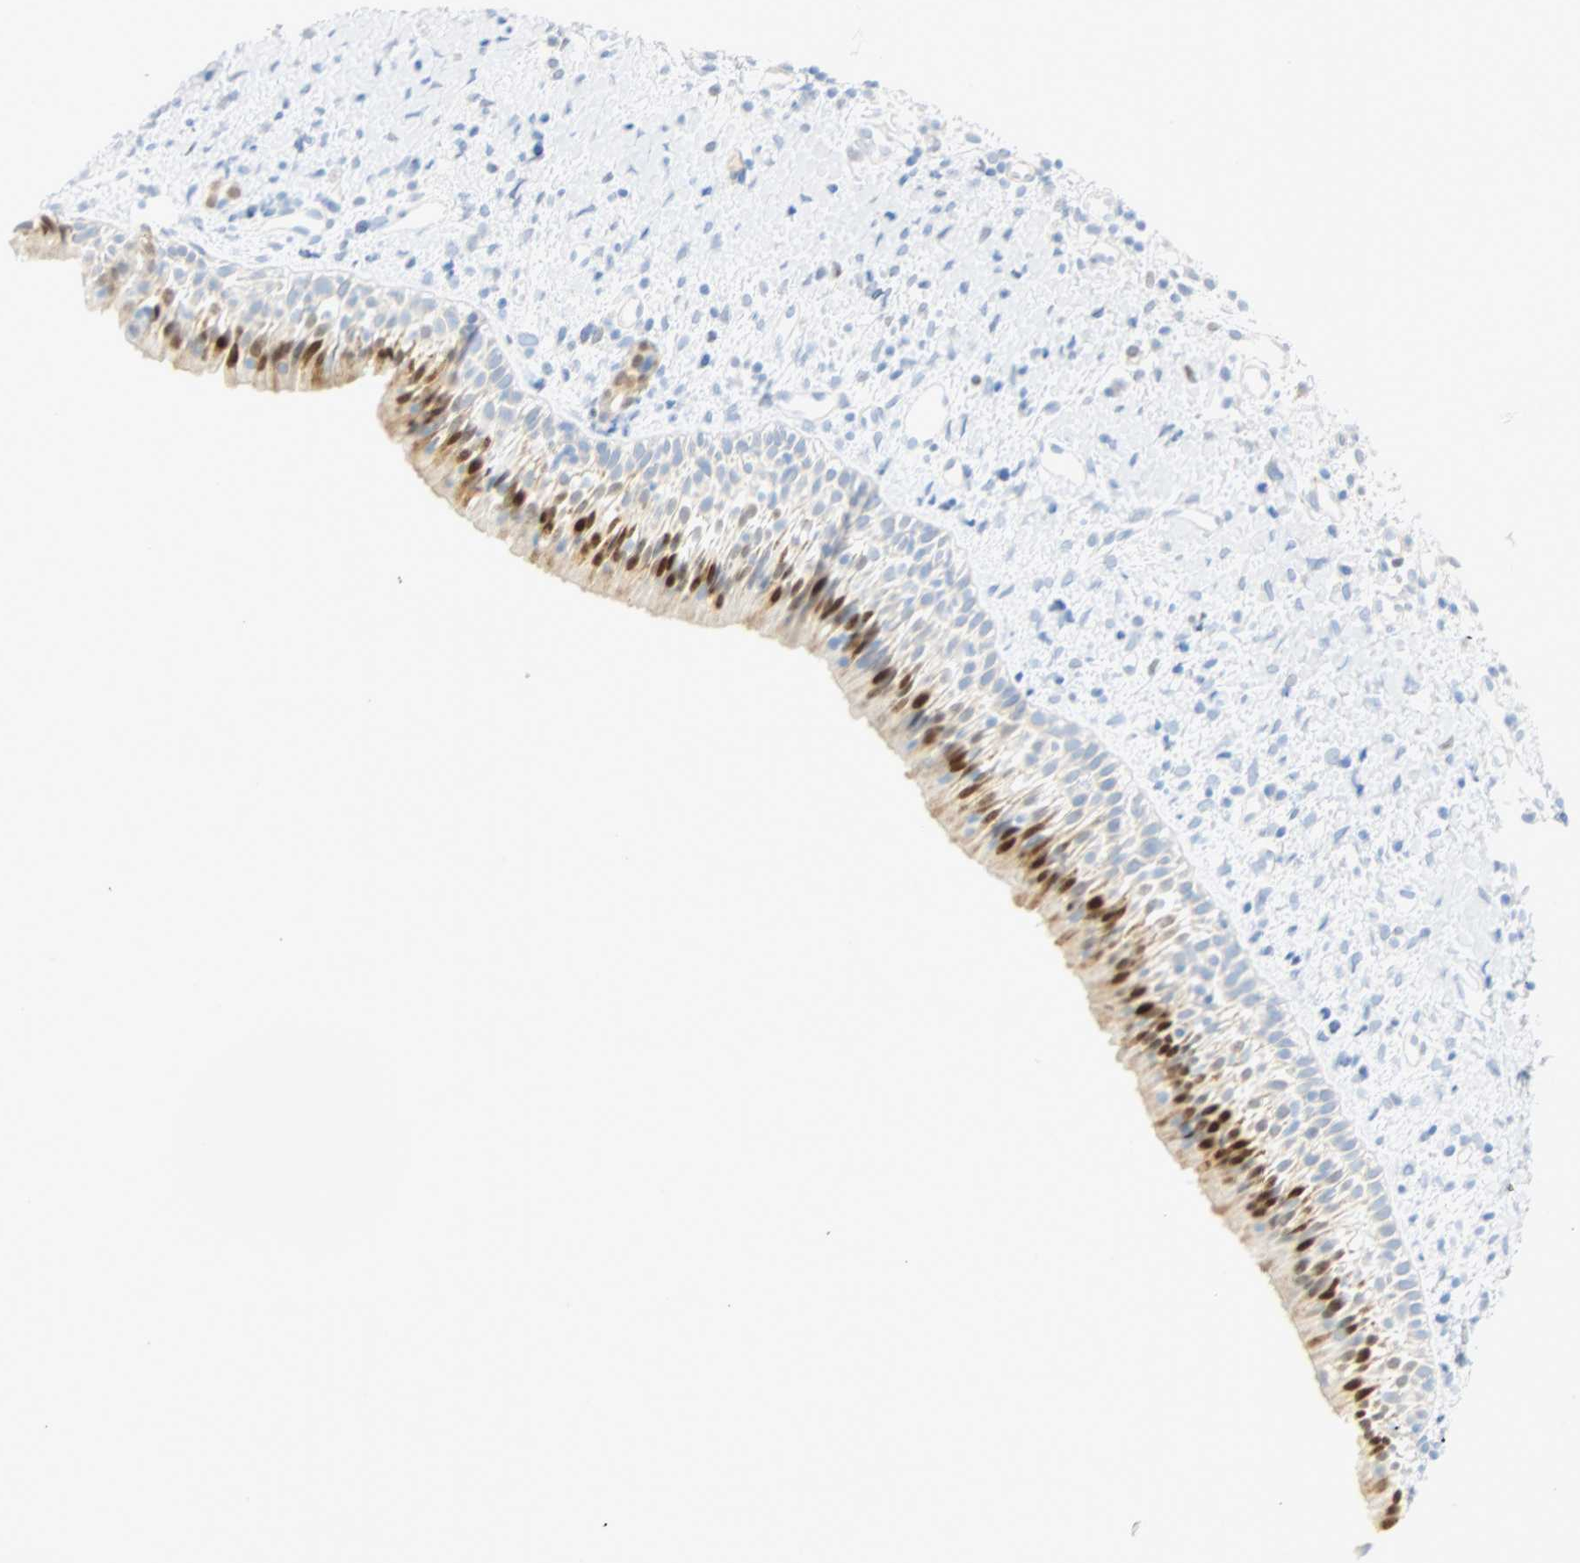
{"staining": {"intensity": "strong", "quantity": "25%-75%", "location": "nuclear"}, "tissue": "nasopharynx", "cell_type": "Respiratory epithelial cells", "image_type": "normal", "snomed": [{"axis": "morphology", "description": "Normal tissue, NOS"}, {"axis": "topography", "description": "Nasopharynx"}], "caption": "IHC staining of benign nasopharynx, which reveals high levels of strong nuclear positivity in about 25%-75% of respiratory epithelial cells indicating strong nuclear protein staining. The staining was performed using DAB (brown) for protein detection and nuclei were counterstained in hematoxylin (blue).", "gene": "SELENBP1", "patient": {"sex": "male", "age": 22}}